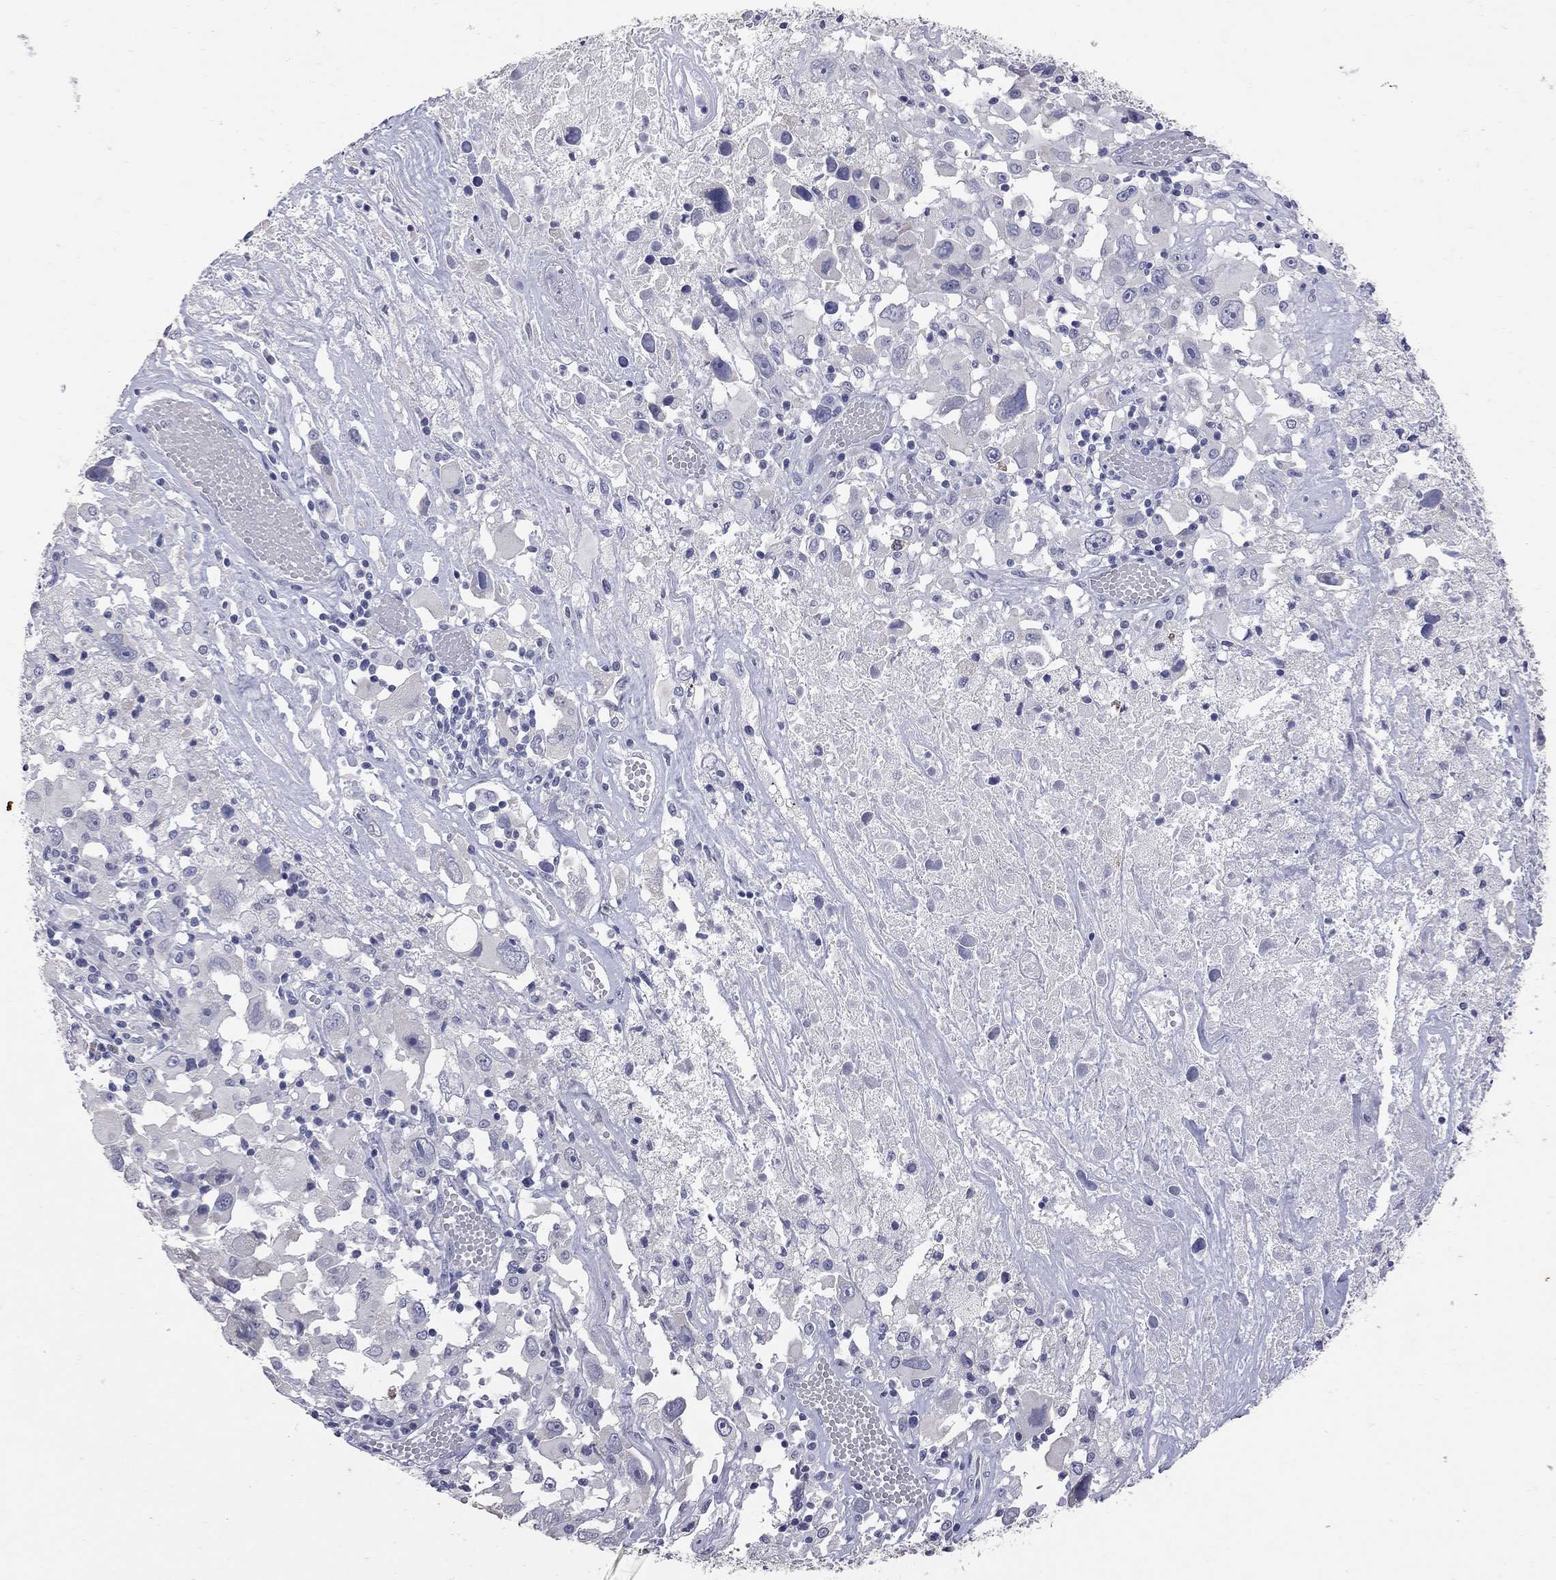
{"staining": {"intensity": "negative", "quantity": "none", "location": "none"}, "tissue": "melanoma", "cell_type": "Tumor cells", "image_type": "cancer", "snomed": [{"axis": "morphology", "description": "Malignant melanoma, Metastatic site"}, {"axis": "topography", "description": "Soft tissue"}], "caption": "Immunohistochemistry image of human melanoma stained for a protein (brown), which reveals no staining in tumor cells.", "gene": "NOS2", "patient": {"sex": "male", "age": 50}}